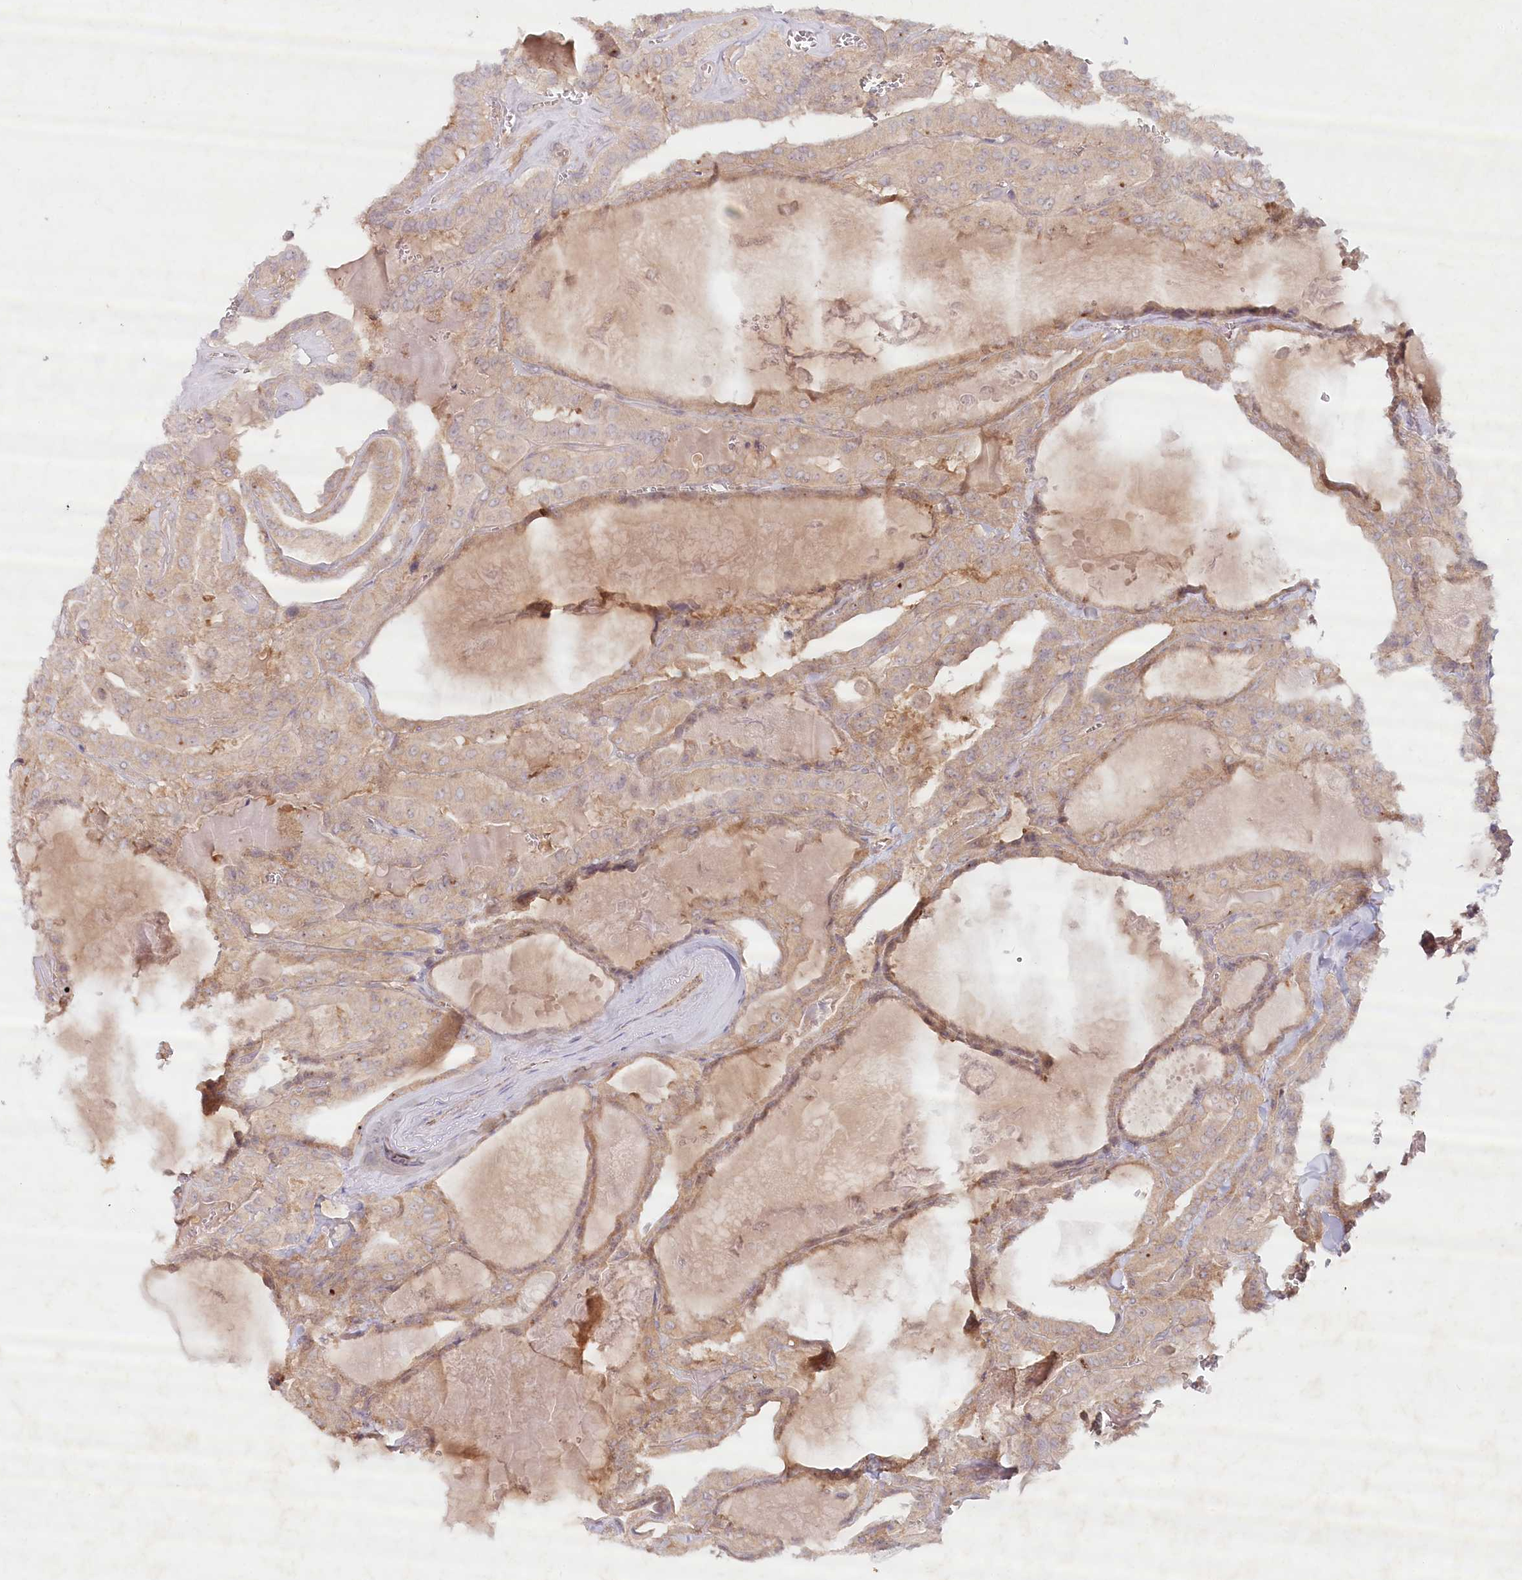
{"staining": {"intensity": "weak", "quantity": ">75%", "location": "cytoplasmic/membranous"}, "tissue": "thyroid cancer", "cell_type": "Tumor cells", "image_type": "cancer", "snomed": [{"axis": "morphology", "description": "Papillary adenocarcinoma, NOS"}, {"axis": "topography", "description": "Thyroid gland"}], "caption": "Immunohistochemistry image of neoplastic tissue: thyroid cancer stained using immunohistochemistry (IHC) reveals low levels of weak protein expression localized specifically in the cytoplasmic/membranous of tumor cells, appearing as a cytoplasmic/membranous brown color.", "gene": "TNIP1", "patient": {"sex": "male", "age": 52}}